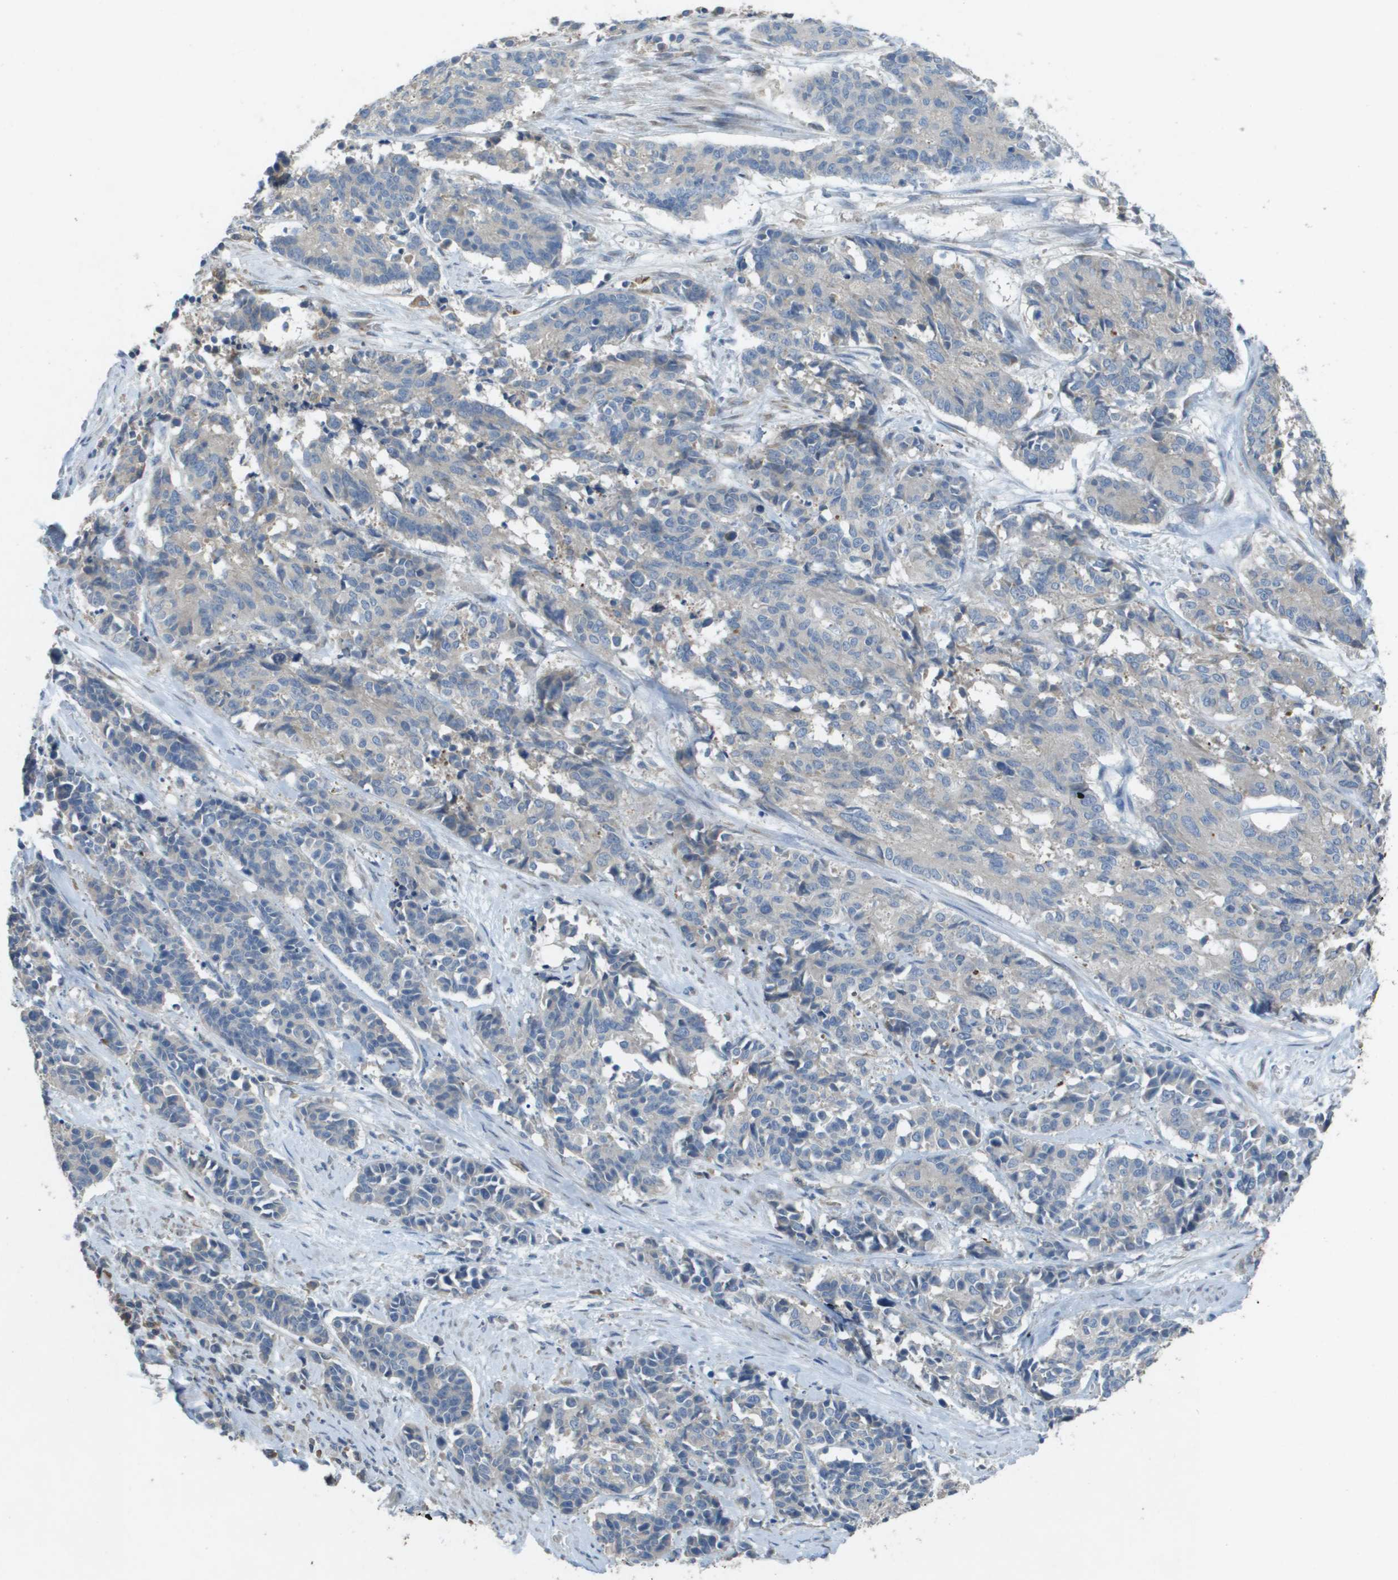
{"staining": {"intensity": "negative", "quantity": "none", "location": "none"}, "tissue": "cervical cancer", "cell_type": "Tumor cells", "image_type": "cancer", "snomed": [{"axis": "morphology", "description": "Squamous cell carcinoma, NOS"}, {"axis": "topography", "description": "Cervix"}], "caption": "Cervical cancer (squamous cell carcinoma) was stained to show a protein in brown. There is no significant positivity in tumor cells.", "gene": "CLCA4", "patient": {"sex": "female", "age": 35}}